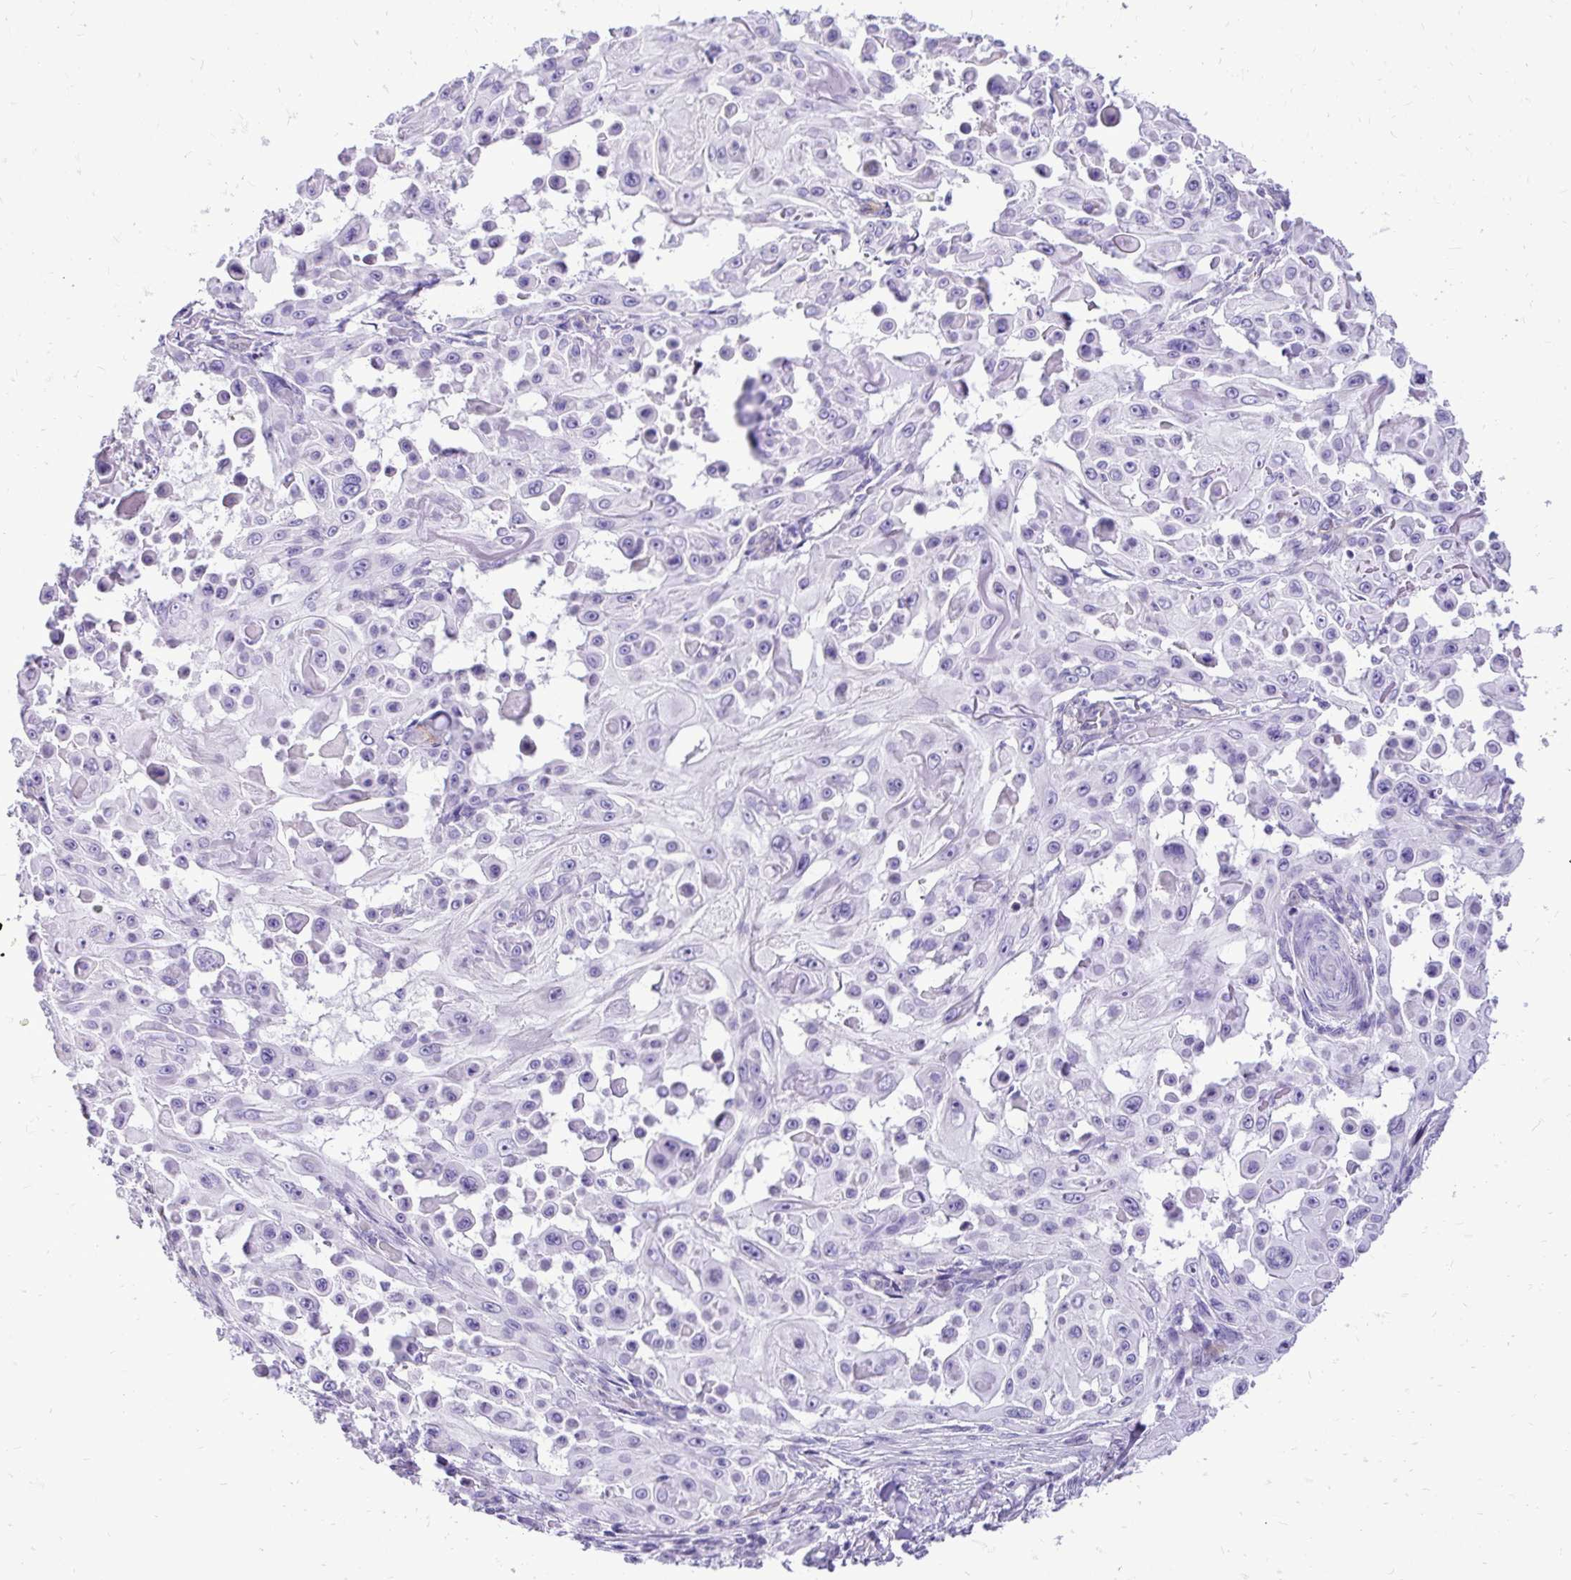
{"staining": {"intensity": "negative", "quantity": "none", "location": "none"}, "tissue": "skin cancer", "cell_type": "Tumor cells", "image_type": "cancer", "snomed": [{"axis": "morphology", "description": "Squamous cell carcinoma, NOS"}, {"axis": "topography", "description": "Skin"}], "caption": "Immunohistochemistry histopathology image of human skin cancer stained for a protein (brown), which displays no positivity in tumor cells. (Stains: DAB (3,3'-diaminobenzidine) IHC with hematoxylin counter stain, Microscopy: brightfield microscopy at high magnification).", "gene": "PELI3", "patient": {"sex": "male", "age": 91}}